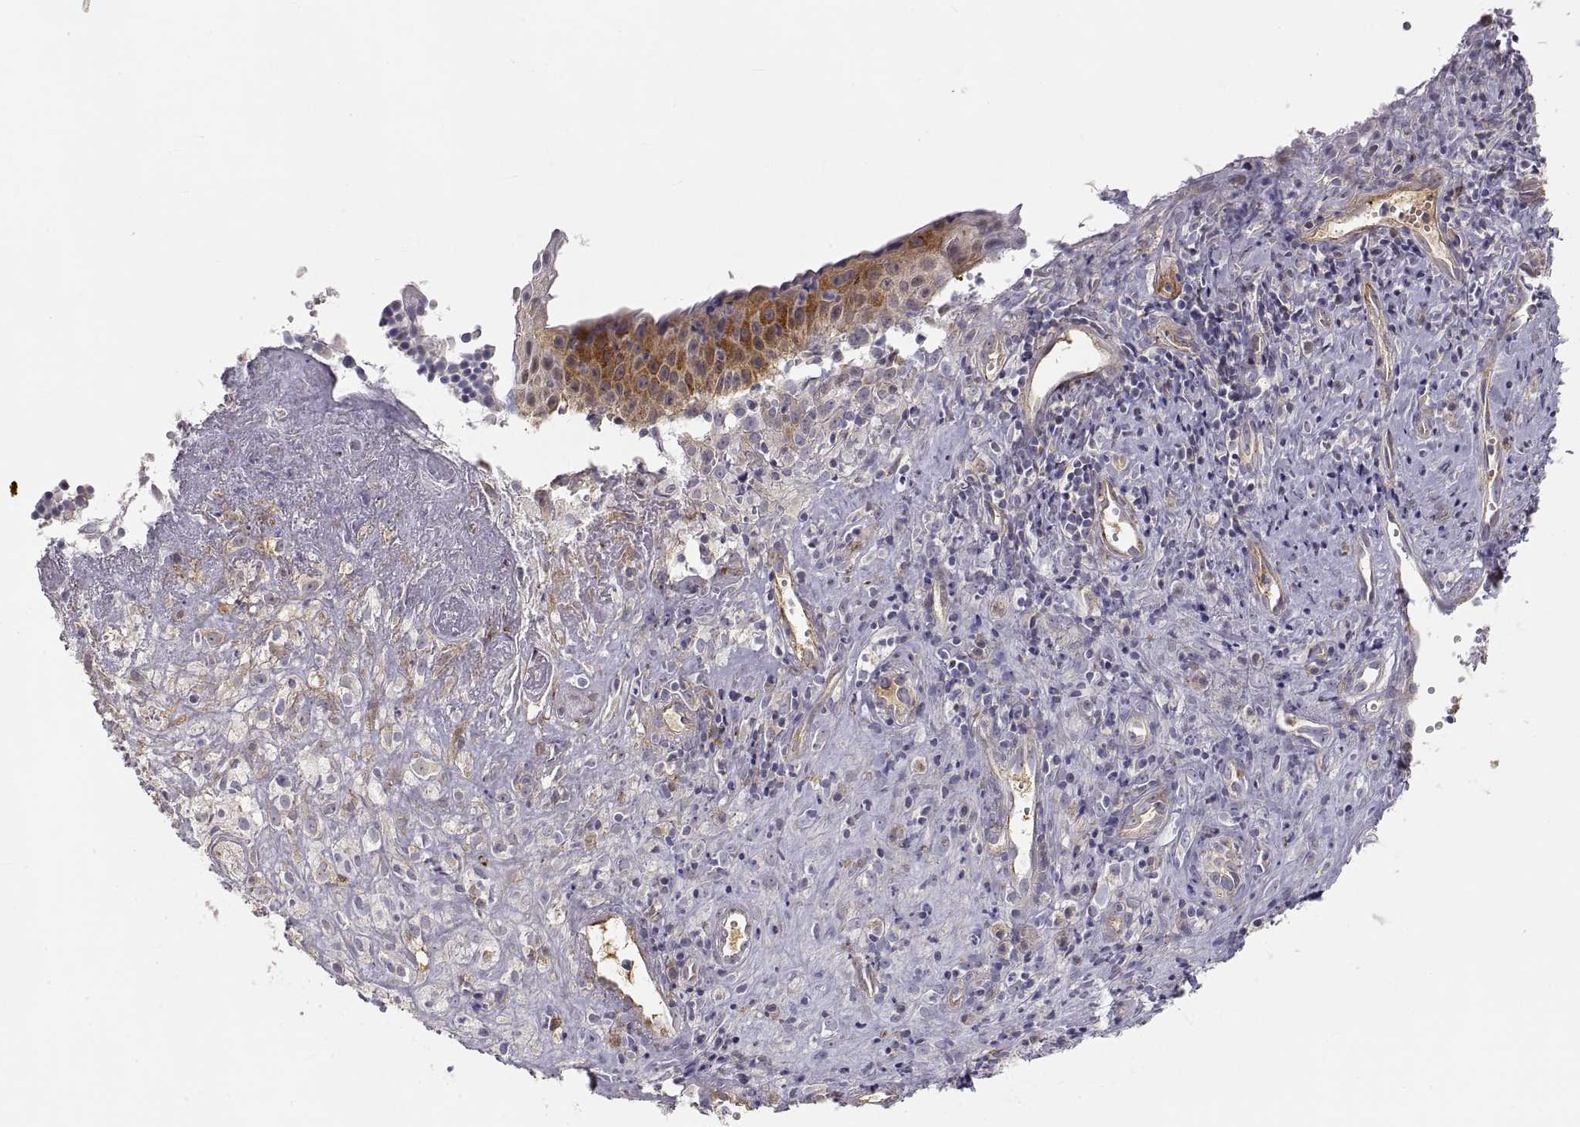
{"staining": {"intensity": "strong", "quantity": "25%-75%", "location": "cytoplasmic/membranous"}, "tissue": "nasopharynx", "cell_type": "Respiratory epithelial cells", "image_type": "normal", "snomed": [{"axis": "morphology", "description": "Normal tissue, NOS"}, {"axis": "topography", "description": "Nasopharynx"}], "caption": "The immunohistochemical stain labels strong cytoplasmic/membranous positivity in respiratory epithelial cells of unremarkable nasopharynx. The staining is performed using DAB brown chromogen to label protein expression. The nuclei are counter-stained blue using hematoxylin.", "gene": "HSP90AB1", "patient": {"sex": "male", "age": 83}}